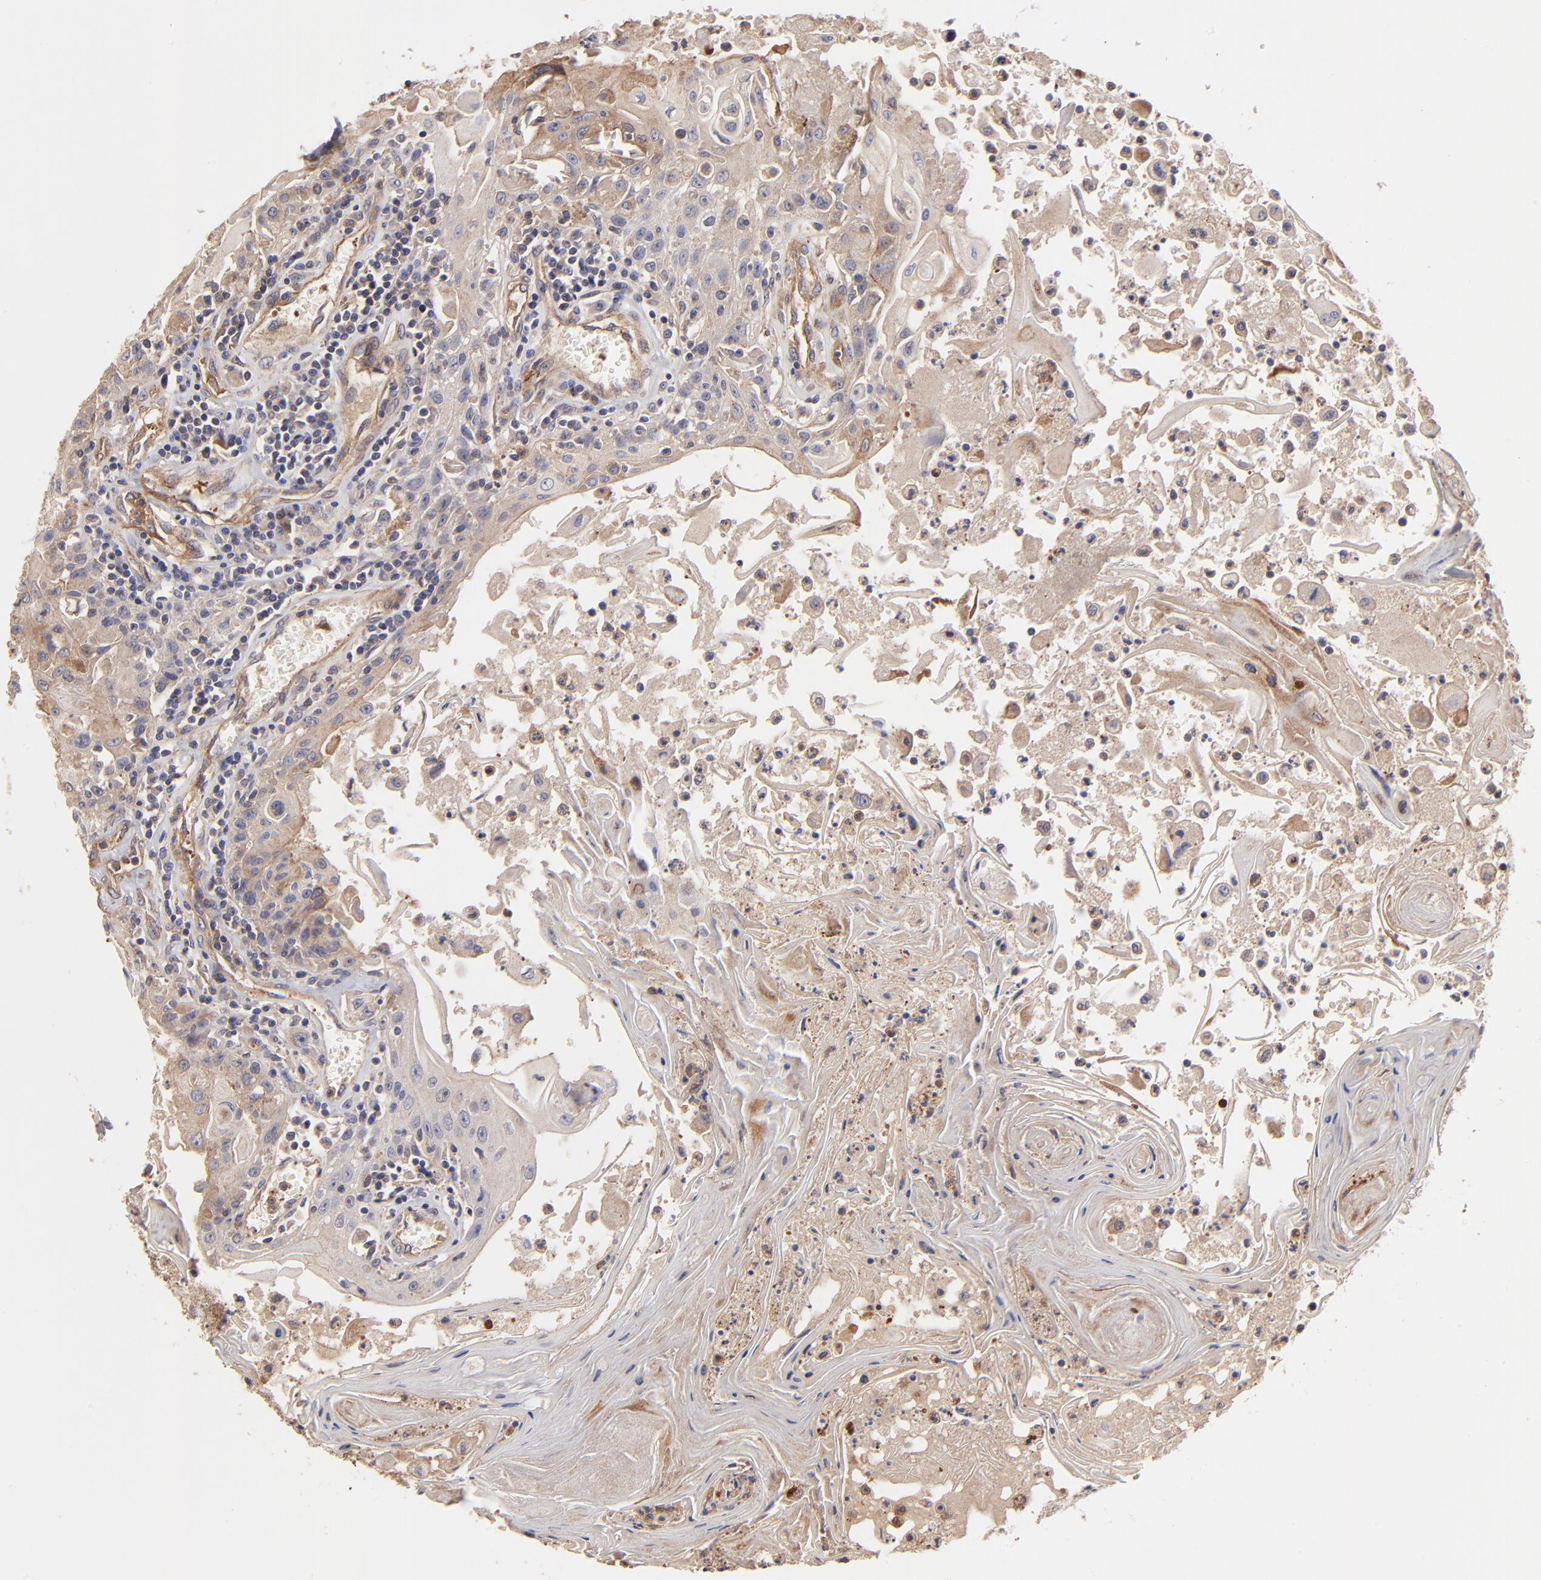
{"staining": {"intensity": "moderate", "quantity": ">75%", "location": "cytoplasmic/membranous"}, "tissue": "head and neck cancer", "cell_type": "Tumor cells", "image_type": "cancer", "snomed": [{"axis": "morphology", "description": "Squamous cell carcinoma, NOS"}, {"axis": "topography", "description": "Oral tissue"}, {"axis": "topography", "description": "Head-Neck"}], "caption": "Protein staining of head and neck cancer (squamous cell carcinoma) tissue reveals moderate cytoplasmic/membranous expression in about >75% of tumor cells. (DAB IHC with brightfield microscopy, high magnification).", "gene": "ASB7", "patient": {"sex": "female", "age": 76}}